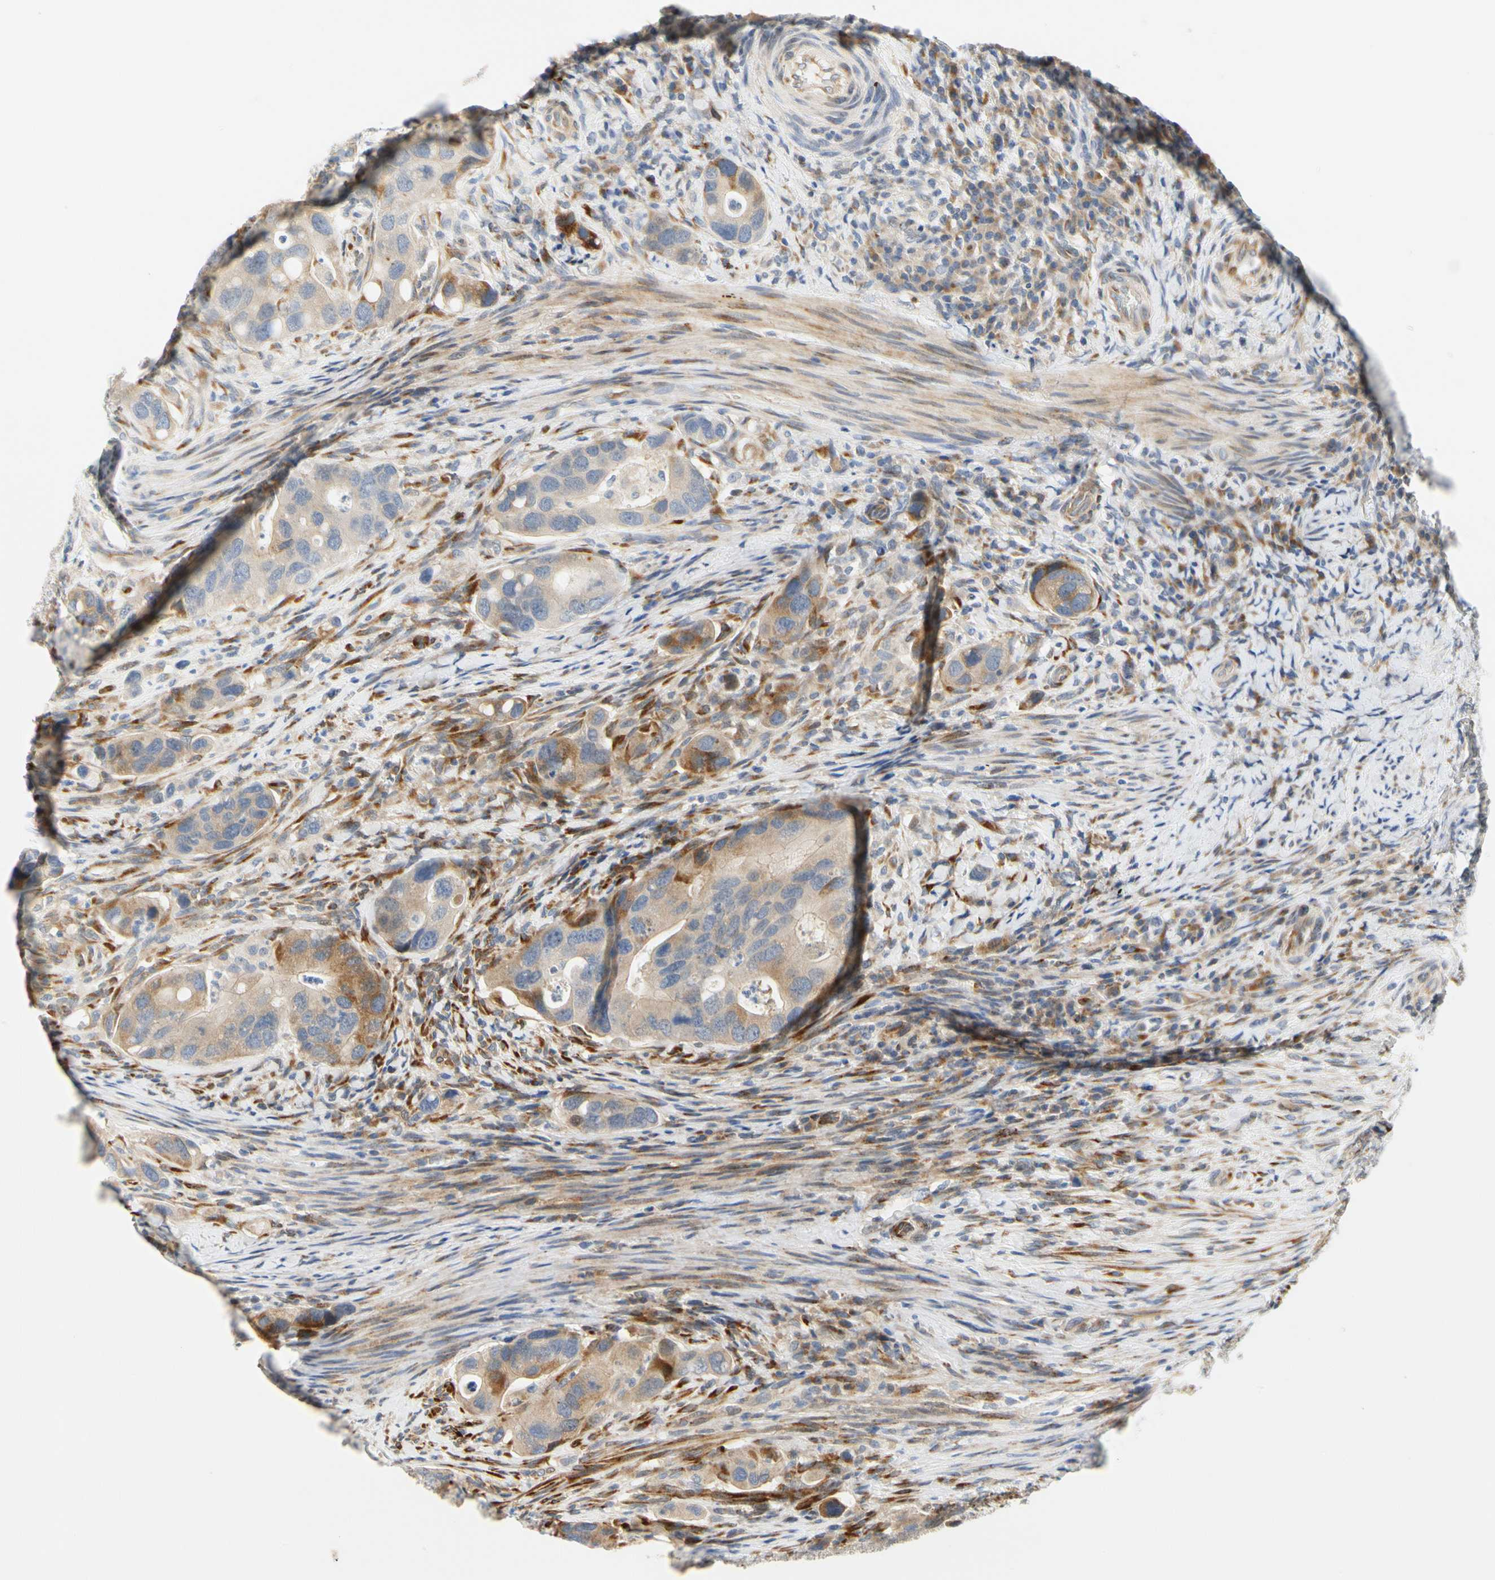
{"staining": {"intensity": "moderate", "quantity": "<25%", "location": "cytoplasmic/membranous"}, "tissue": "colorectal cancer", "cell_type": "Tumor cells", "image_type": "cancer", "snomed": [{"axis": "morphology", "description": "Adenocarcinoma, NOS"}, {"axis": "topography", "description": "Rectum"}], "caption": "The histopathology image demonstrates immunohistochemical staining of colorectal cancer. There is moderate cytoplasmic/membranous positivity is appreciated in approximately <25% of tumor cells. (Stains: DAB in brown, nuclei in blue, Microscopy: brightfield microscopy at high magnification).", "gene": "ZNF236", "patient": {"sex": "female", "age": 57}}